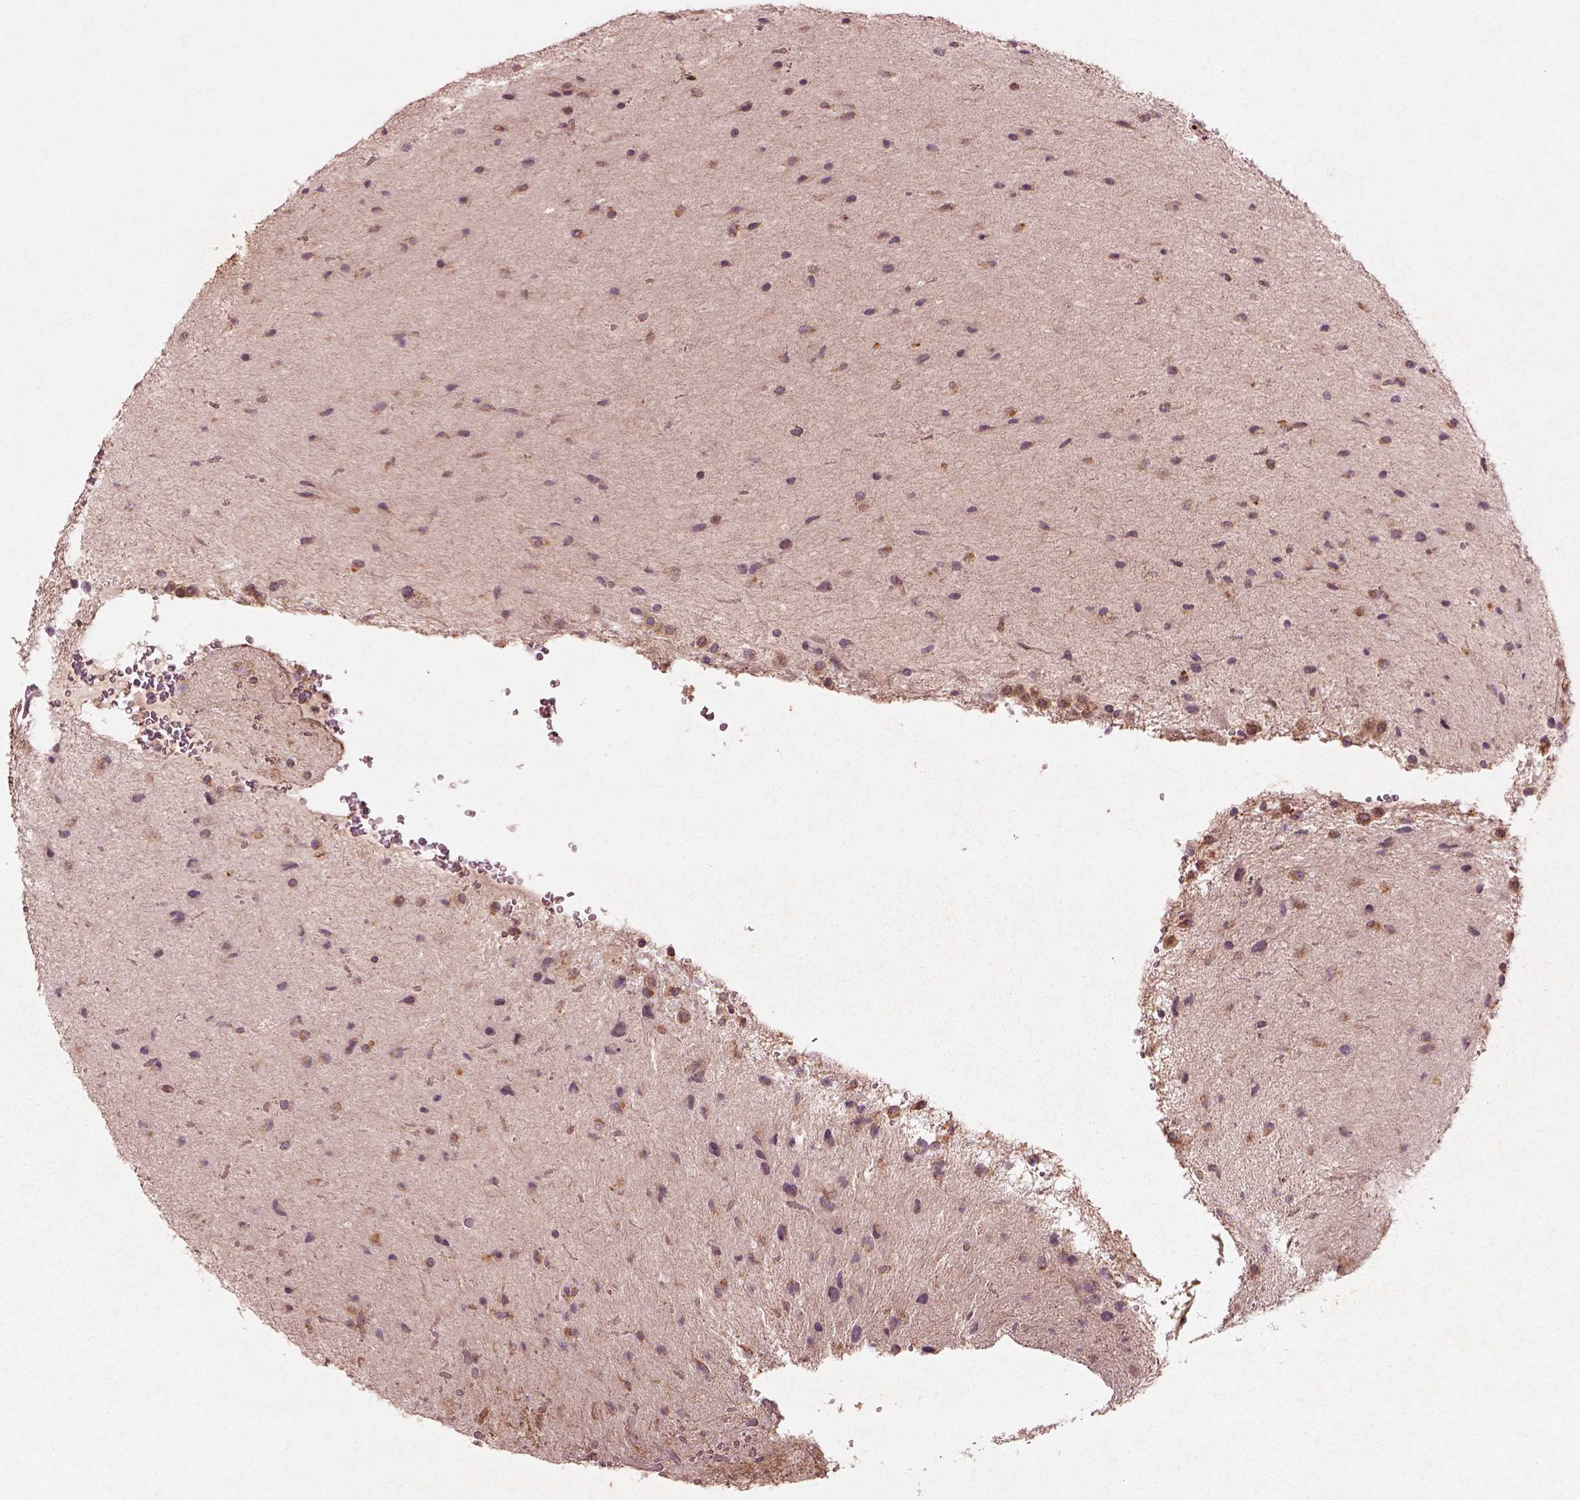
{"staining": {"intensity": "weak", "quantity": "25%-75%", "location": "cytoplasmic/membranous"}, "tissue": "glioma", "cell_type": "Tumor cells", "image_type": "cancer", "snomed": [{"axis": "morphology", "description": "Glioma, malignant, Low grade"}, {"axis": "topography", "description": "Cerebellum"}], "caption": "Immunohistochemical staining of glioma reveals weak cytoplasmic/membranous protein positivity in about 25%-75% of tumor cells.", "gene": "SLC25A5", "patient": {"sex": "female", "age": 14}}